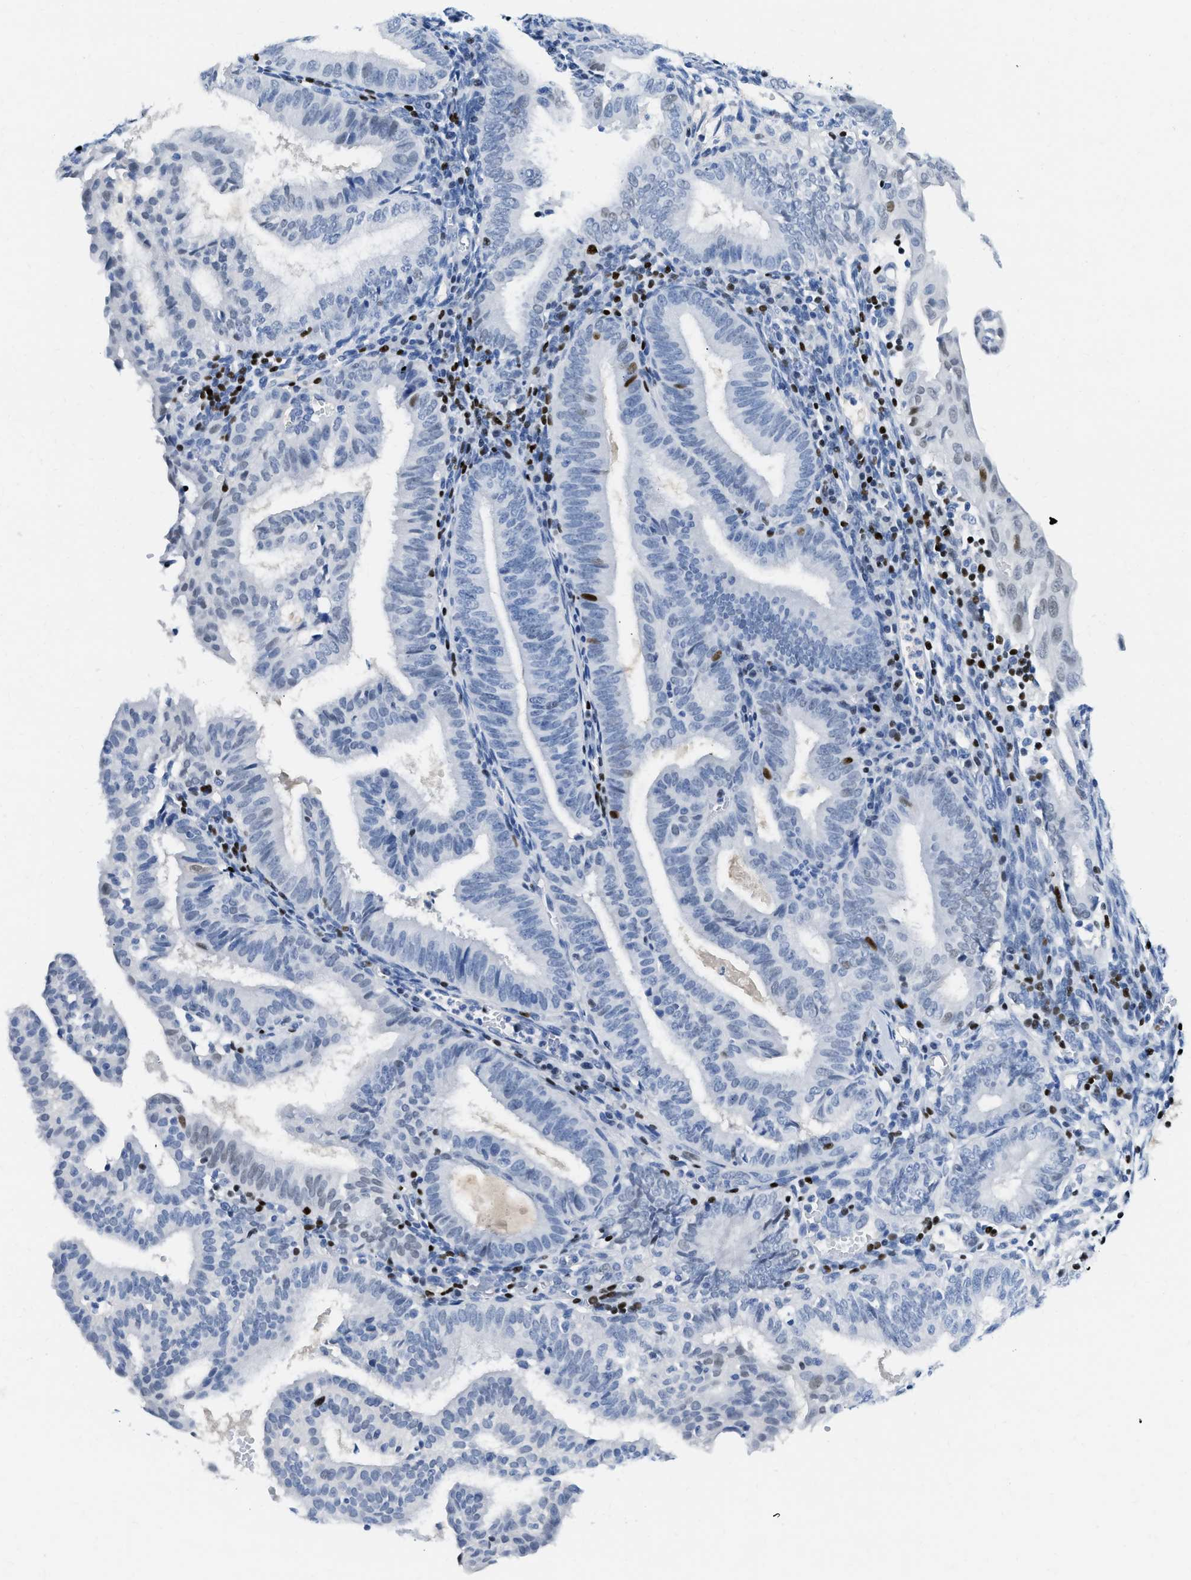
{"staining": {"intensity": "negative", "quantity": "none", "location": "none"}, "tissue": "endometrial cancer", "cell_type": "Tumor cells", "image_type": "cancer", "snomed": [{"axis": "morphology", "description": "Adenocarcinoma, NOS"}, {"axis": "topography", "description": "Endometrium"}], "caption": "Immunohistochemistry photomicrograph of neoplastic tissue: human endometrial cancer (adenocarcinoma) stained with DAB (3,3'-diaminobenzidine) demonstrates no significant protein expression in tumor cells. (DAB (3,3'-diaminobenzidine) immunohistochemistry visualized using brightfield microscopy, high magnification).", "gene": "TCF7", "patient": {"sex": "female", "age": 58}}